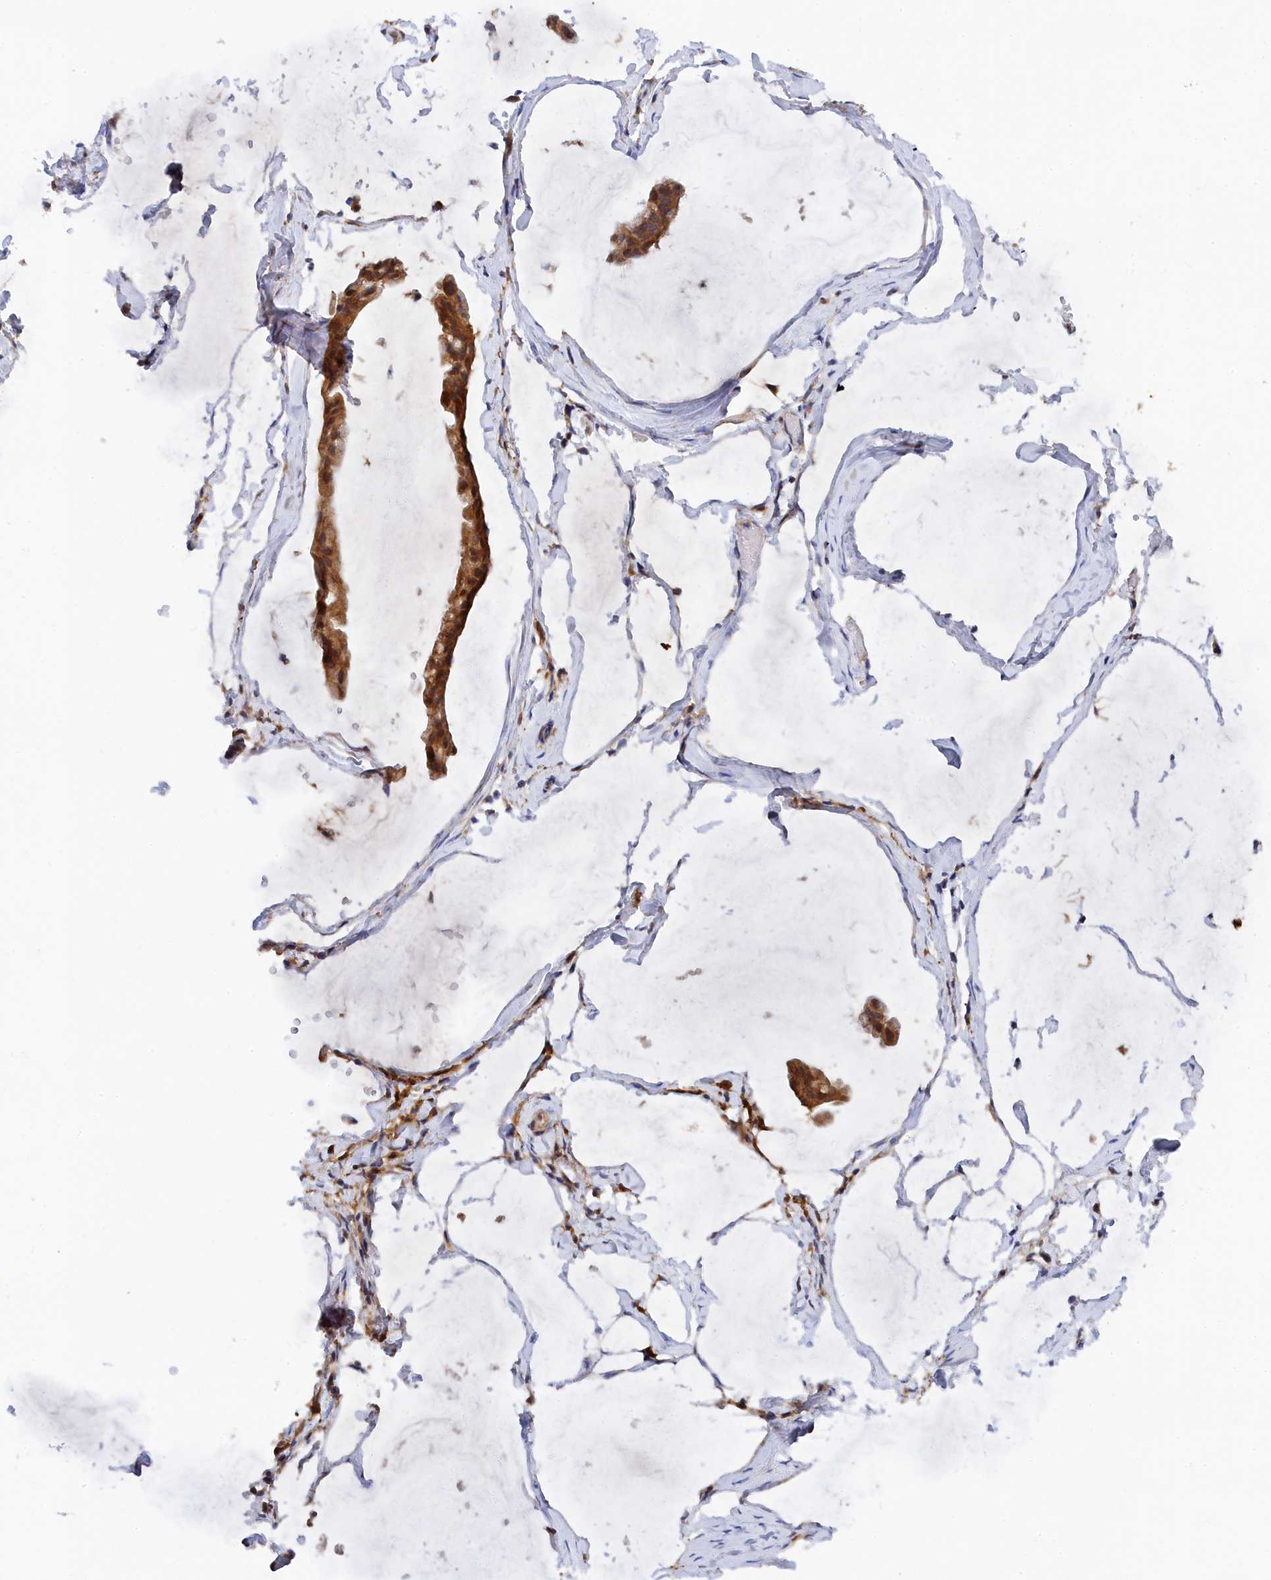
{"staining": {"intensity": "strong", "quantity": ">75%", "location": "cytoplasmic/membranous"}, "tissue": "ovarian cancer", "cell_type": "Tumor cells", "image_type": "cancer", "snomed": [{"axis": "morphology", "description": "Cystadenocarcinoma, mucinous, NOS"}, {"axis": "topography", "description": "Ovary"}], "caption": "Mucinous cystadenocarcinoma (ovarian) tissue displays strong cytoplasmic/membranous staining in approximately >75% of tumor cells, visualized by immunohistochemistry.", "gene": "SPATA5L1", "patient": {"sex": "female", "age": 73}}